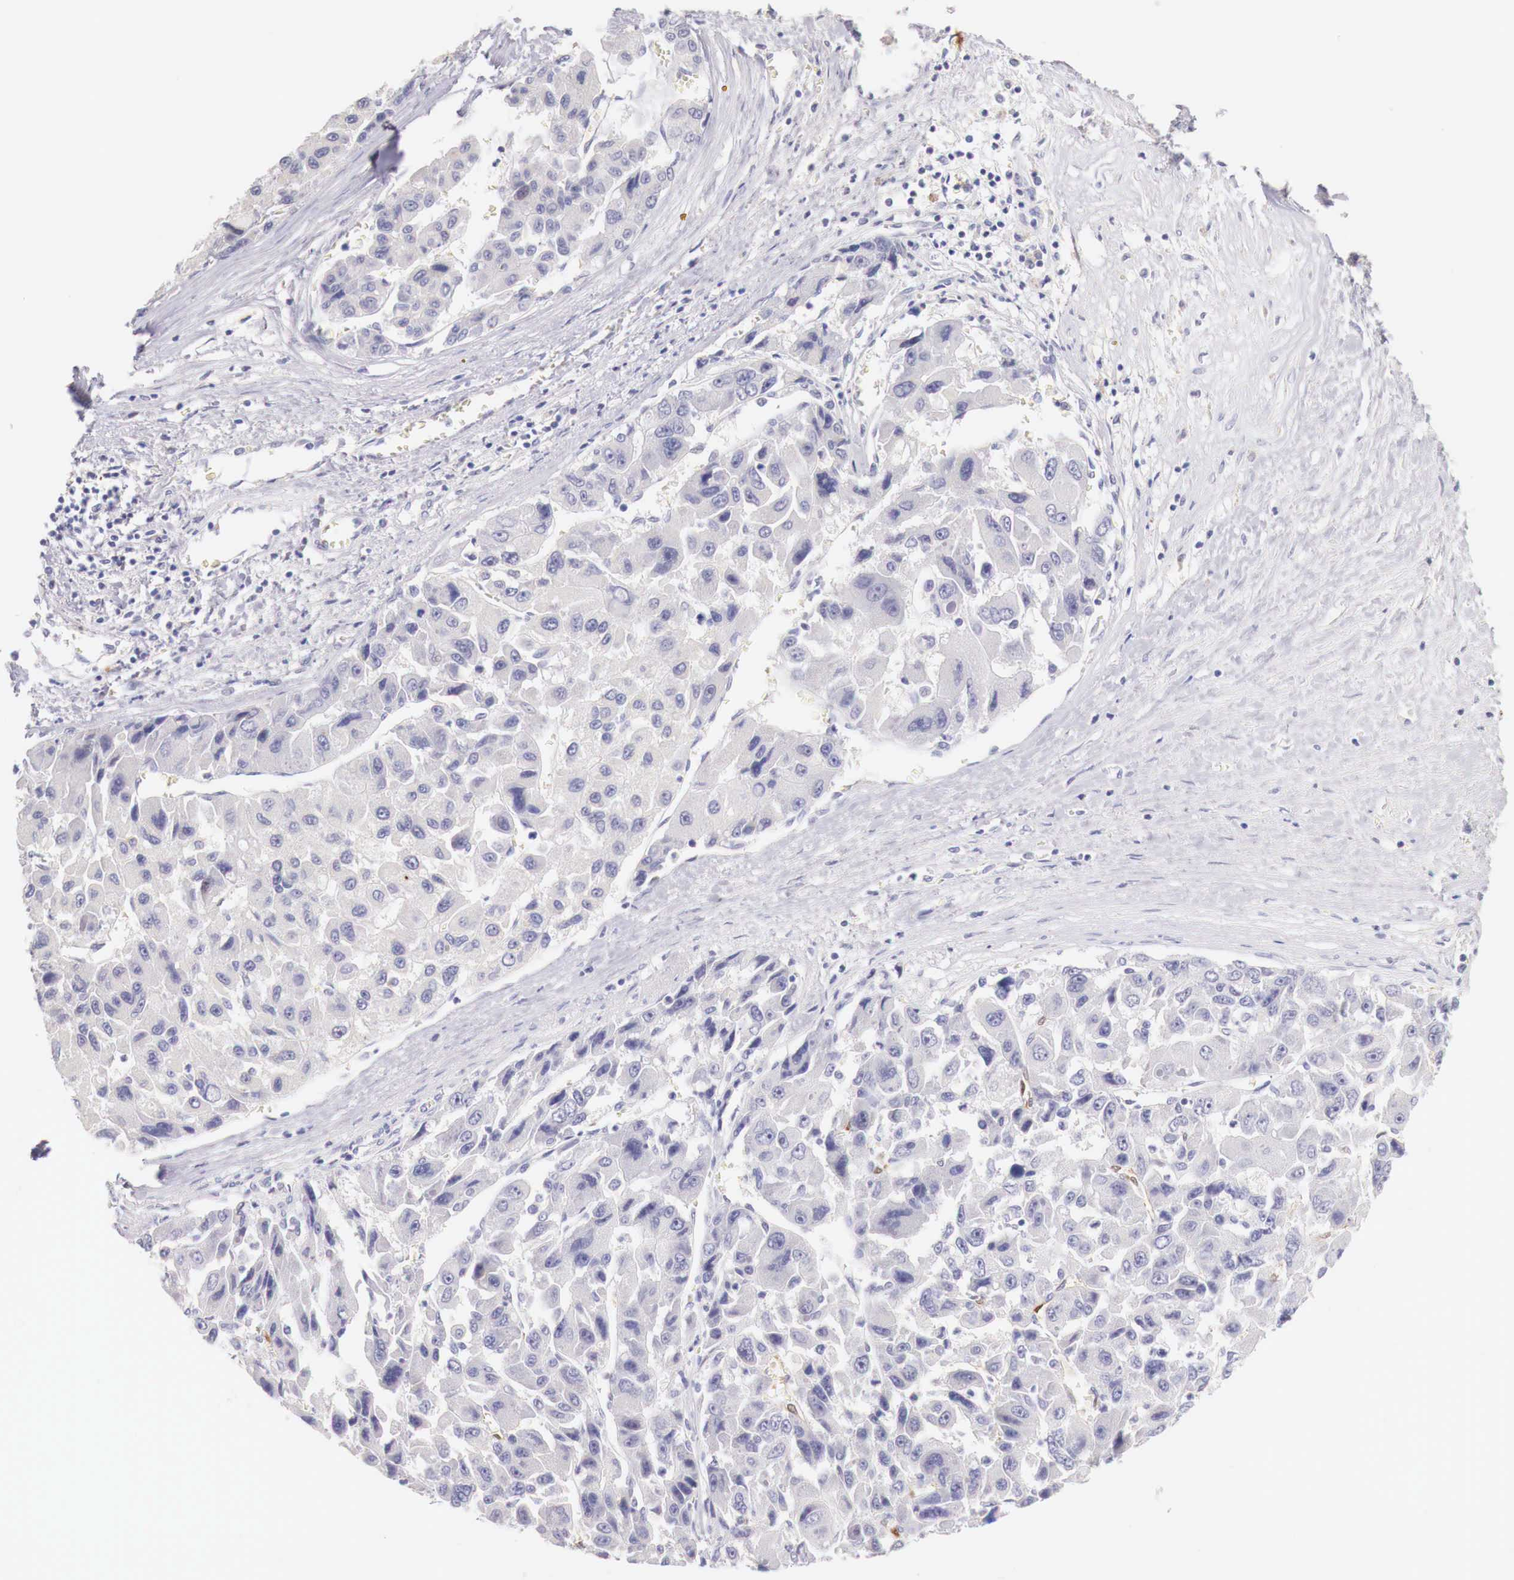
{"staining": {"intensity": "negative", "quantity": "none", "location": "none"}, "tissue": "liver cancer", "cell_type": "Tumor cells", "image_type": "cancer", "snomed": [{"axis": "morphology", "description": "Carcinoma, Hepatocellular, NOS"}, {"axis": "topography", "description": "Liver"}], "caption": "The image reveals no significant expression in tumor cells of liver cancer (hepatocellular carcinoma).", "gene": "ITIH6", "patient": {"sex": "male", "age": 64}}